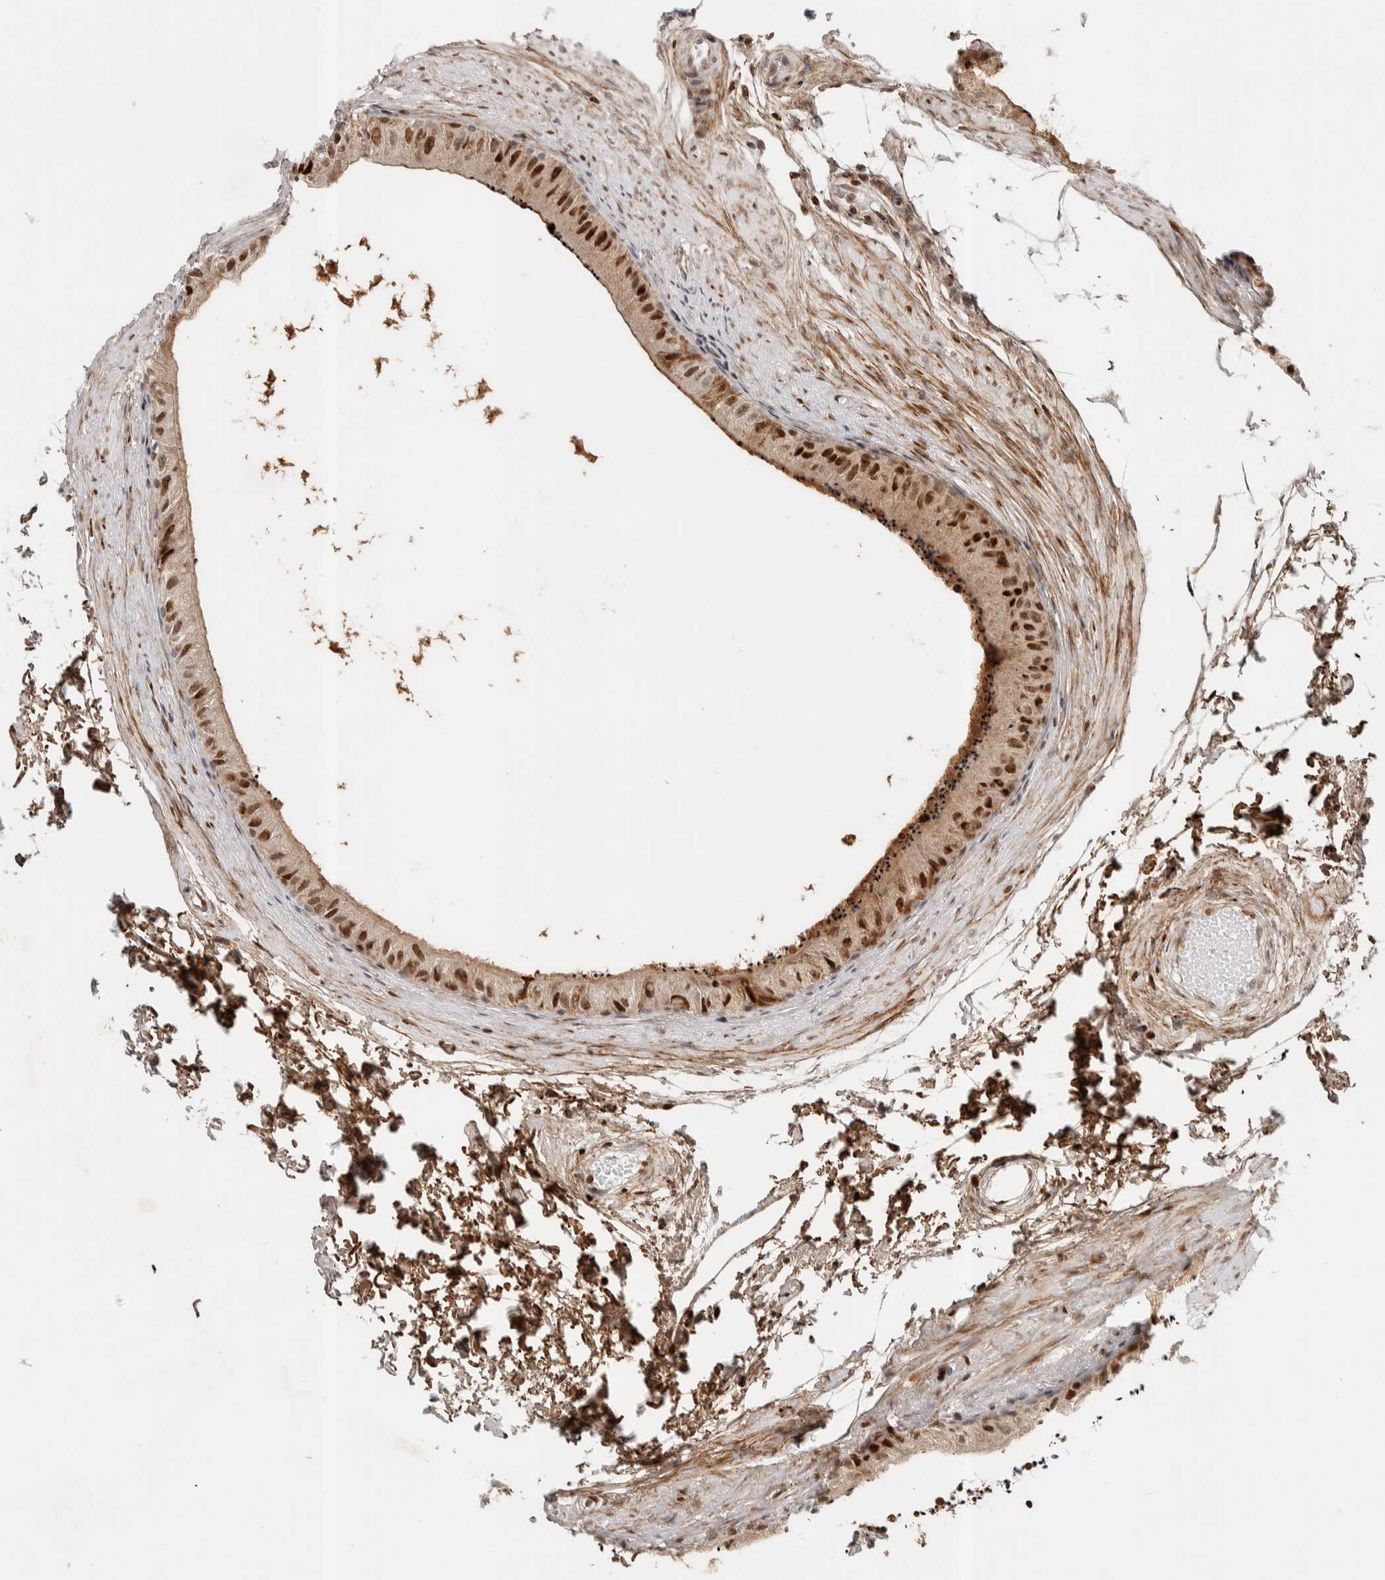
{"staining": {"intensity": "strong", "quantity": "25%-75%", "location": "cytoplasmic/membranous,nuclear"}, "tissue": "epididymis", "cell_type": "Glandular cells", "image_type": "normal", "snomed": [{"axis": "morphology", "description": "Normal tissue, NOS"}, {"axis": "topography", "description": "Epididymis"}], "caption": "Benign epididymis reveals strong cytoplasmic/membranous,nuclear staining in about 25%-75% of glandular cells.", "gene": "TSPAN32", "patient": {"sex": "male", "age": 56}}